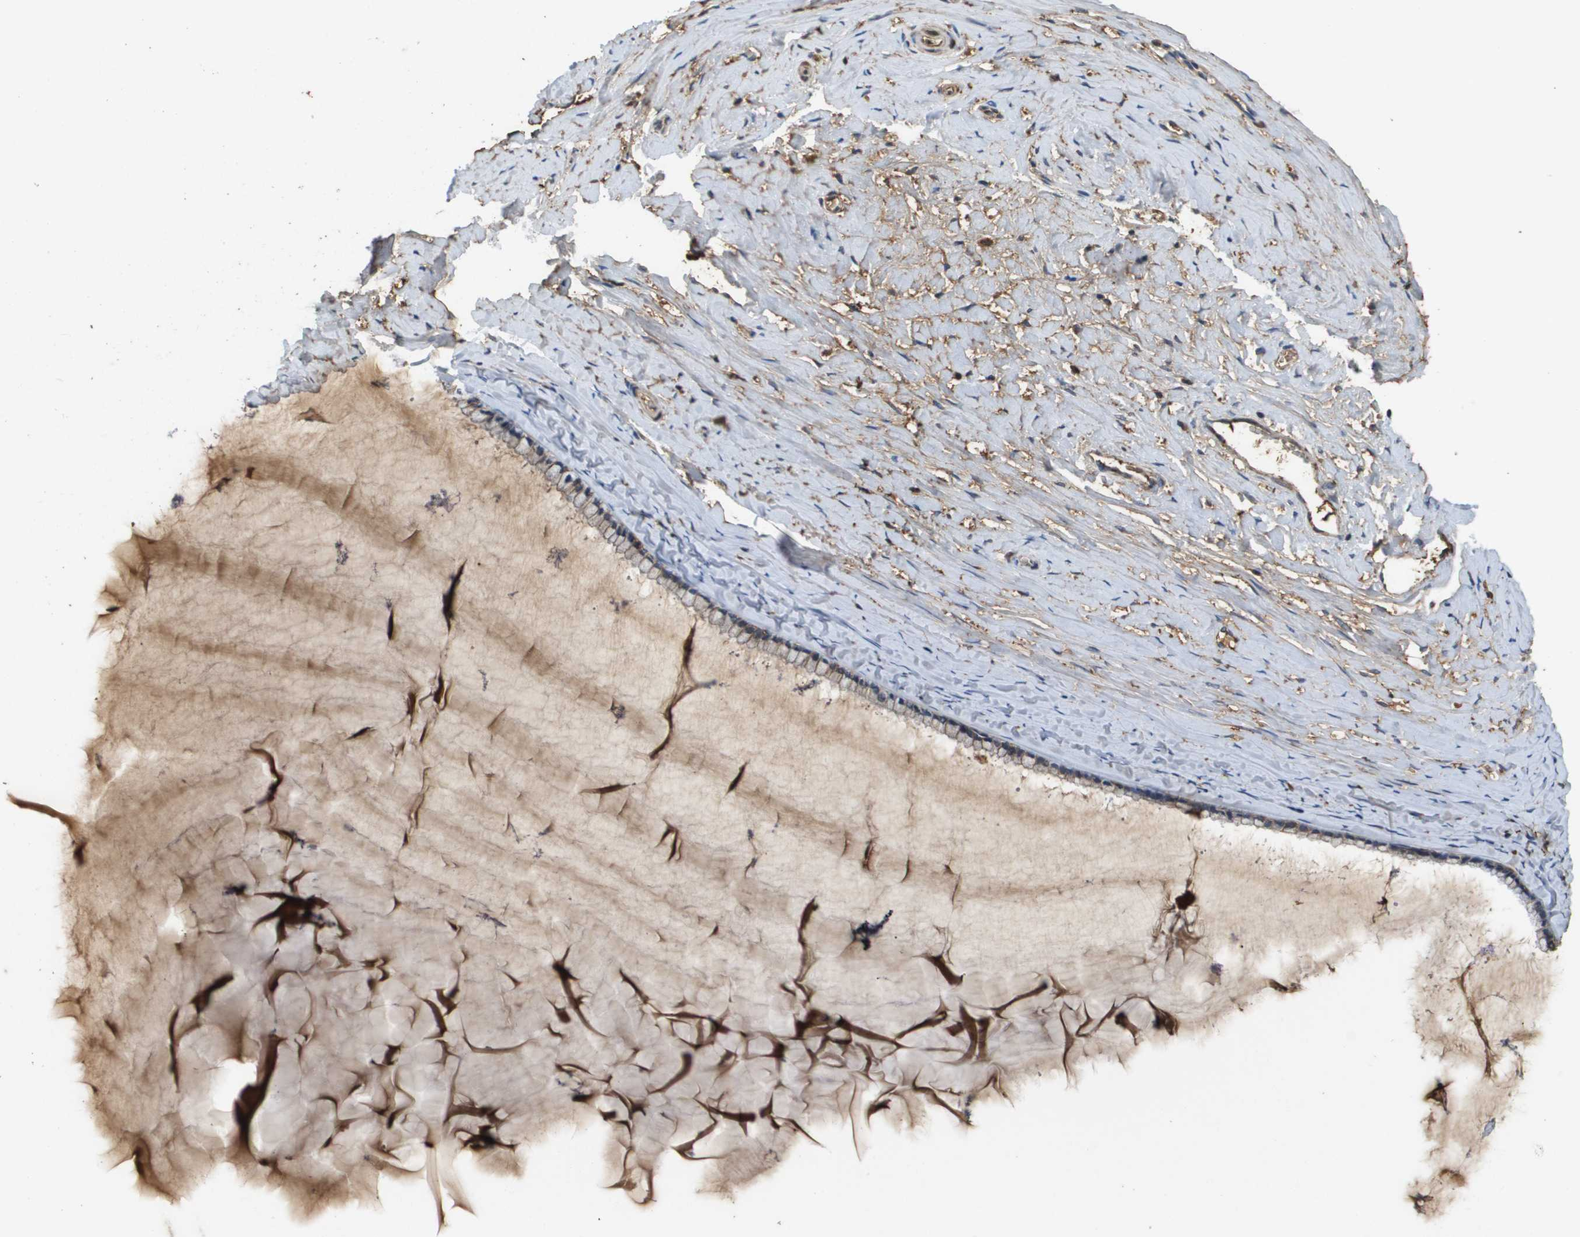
{"staining": {"intensity": "negative", "quantity": "none", "location": "none"}, "tissue": "cervix", "cell_type": "Glandular cells", "image_type": "normal", "snomed": [{"axis": "morphology", "description": "Normal tissue, NOS"}, {"axis": "topography", "description": "Cervix"}], "caption": "This is an IHC image of benign human cervix. There is no staining in glandular cells.", "gene": "SLC16A3", "patient": {"sex": "female", "age": 39}}